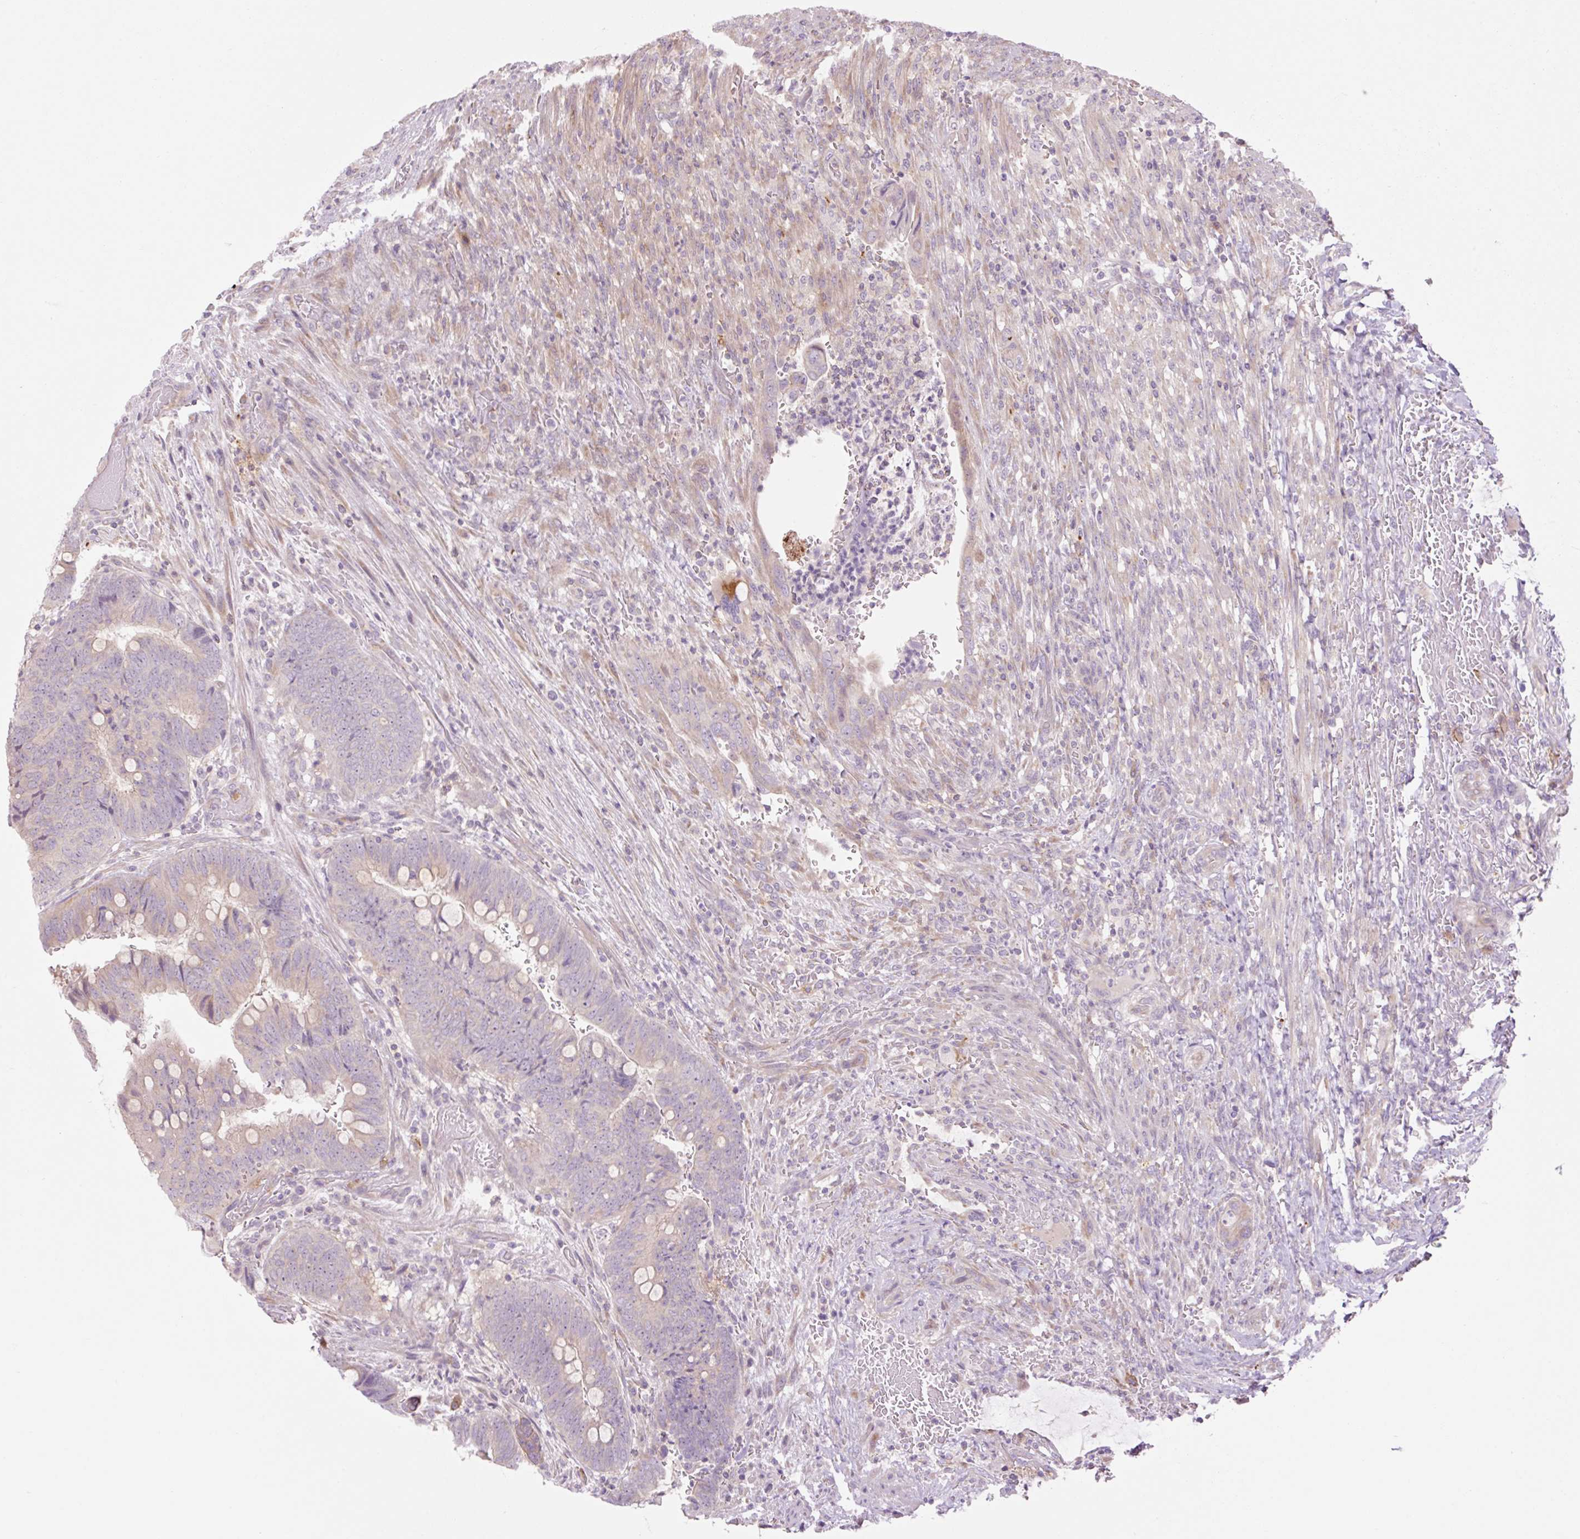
{"staining": {"intensity": "negative", "quantity": "none", "location": "none"}, "tissue": "colorectal cancer", "cell_type": "Tumor cells", "image_type": "cancer", "snomed": [{"axis": "morphology", "description": "Normal tissue, NOS"}, {"axis": "morphology", "description": "Adenocarcinoma, NOS"}, {"axis": "topography", "description": "Rectum"}, {"axis": "topography", "description": "Peripheral nerve tissue"}], "caption": "Colorectal cancer (adenocarcinoma) stained for a protein using immunohistochemistry demonstrates no expression tumor cells.", "gene": "GRID2", "patient": {"sex": "male", "age": 92}}